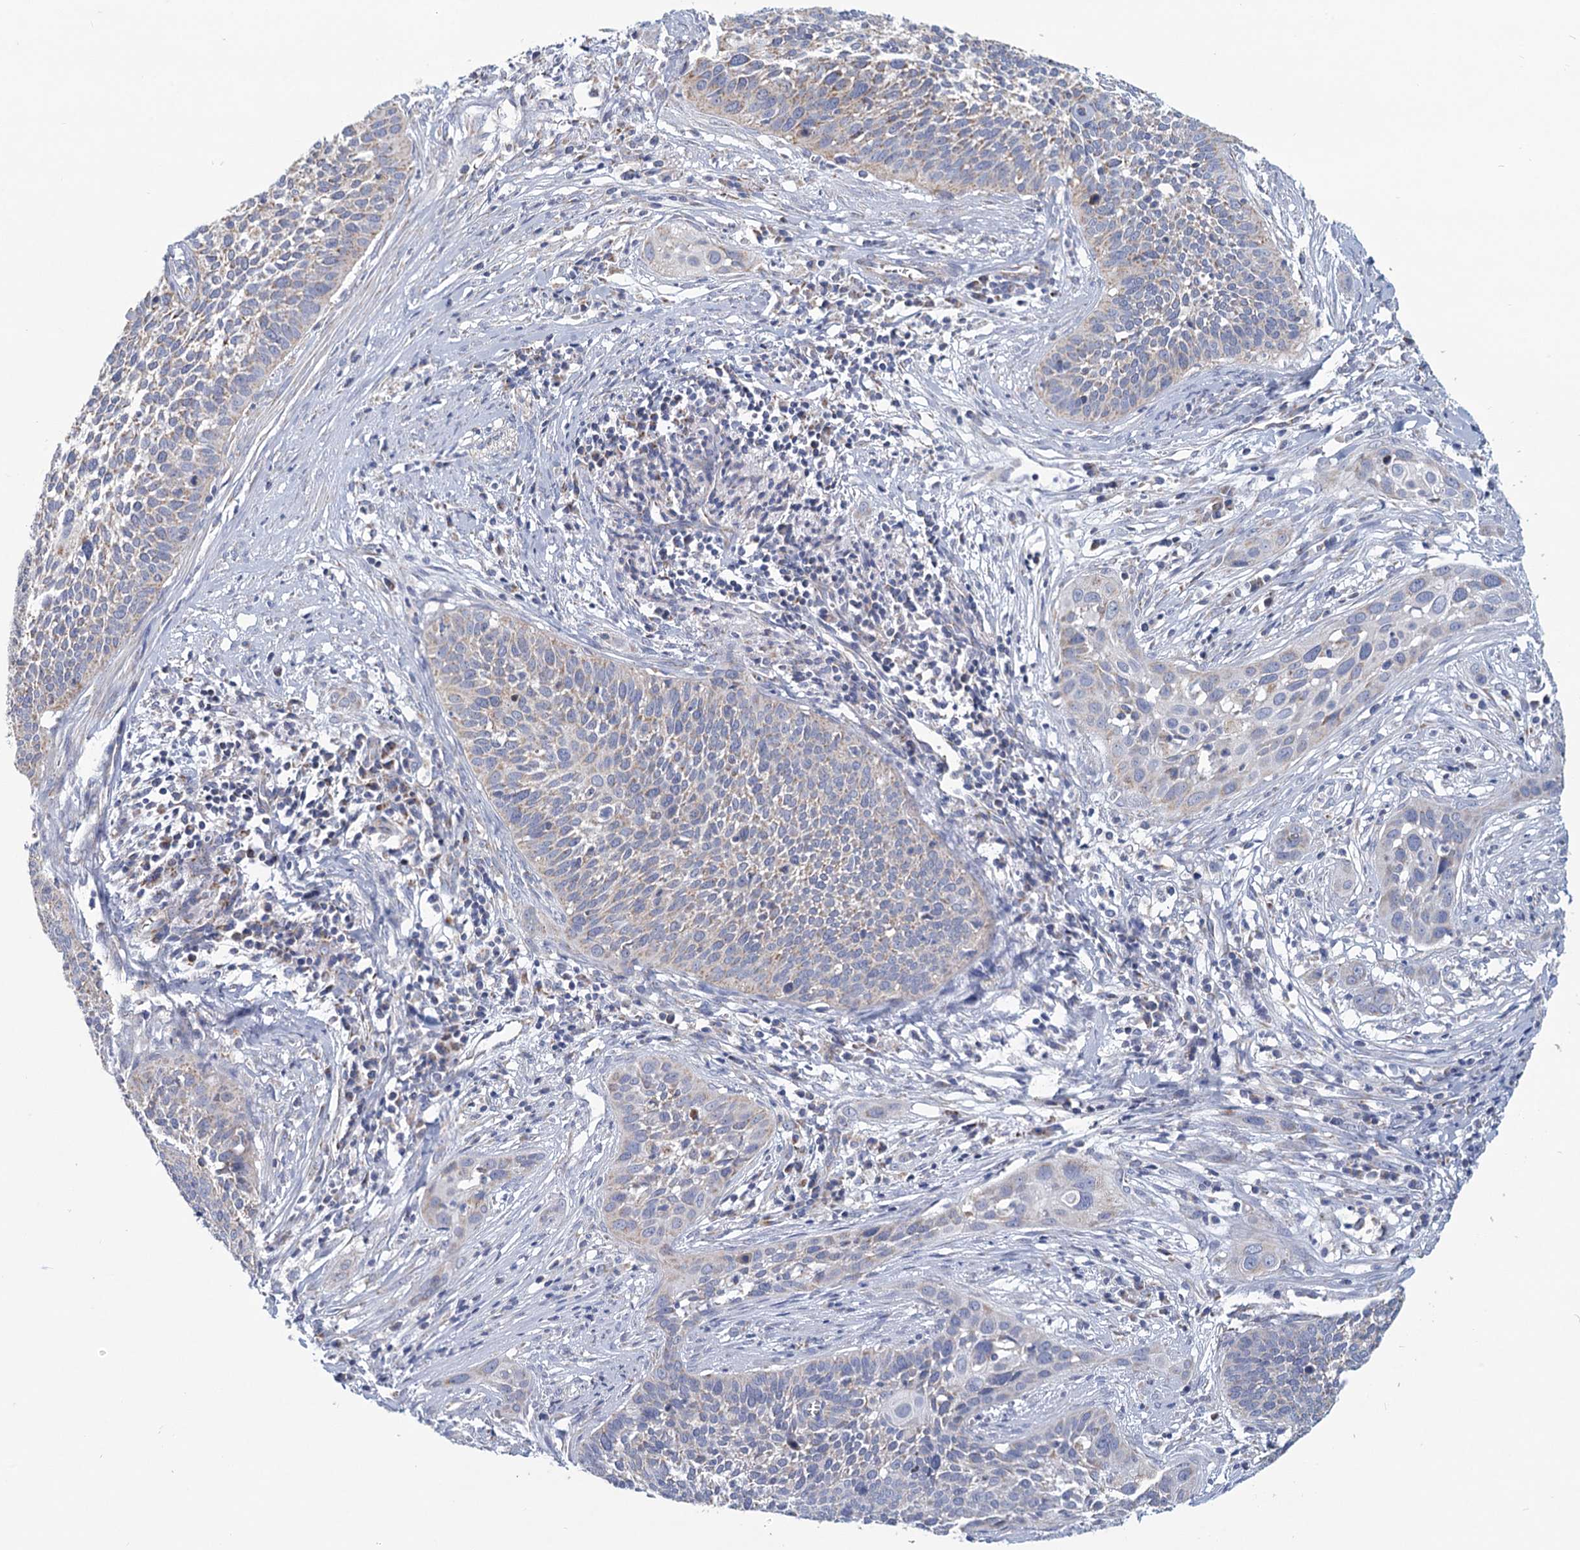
{"staining": {"intensity": "negative", "quantity": "none", "location": "none"}, "tissue": "cervical cancer", "cell_type": "Tumor cells", "image_type": "cancer", "snomed": [{"axis": "morphology", "description": "Squamous cell carcinoma, NOS"}, {"axis": "topography", "description": "Cervix"}], "caption": "This is an immunohistochemistry image of cervical cancer. There is no expression in tumor cells.", "gene": "NDUFC2", "patient": {"sex": "female", "age": 34}}